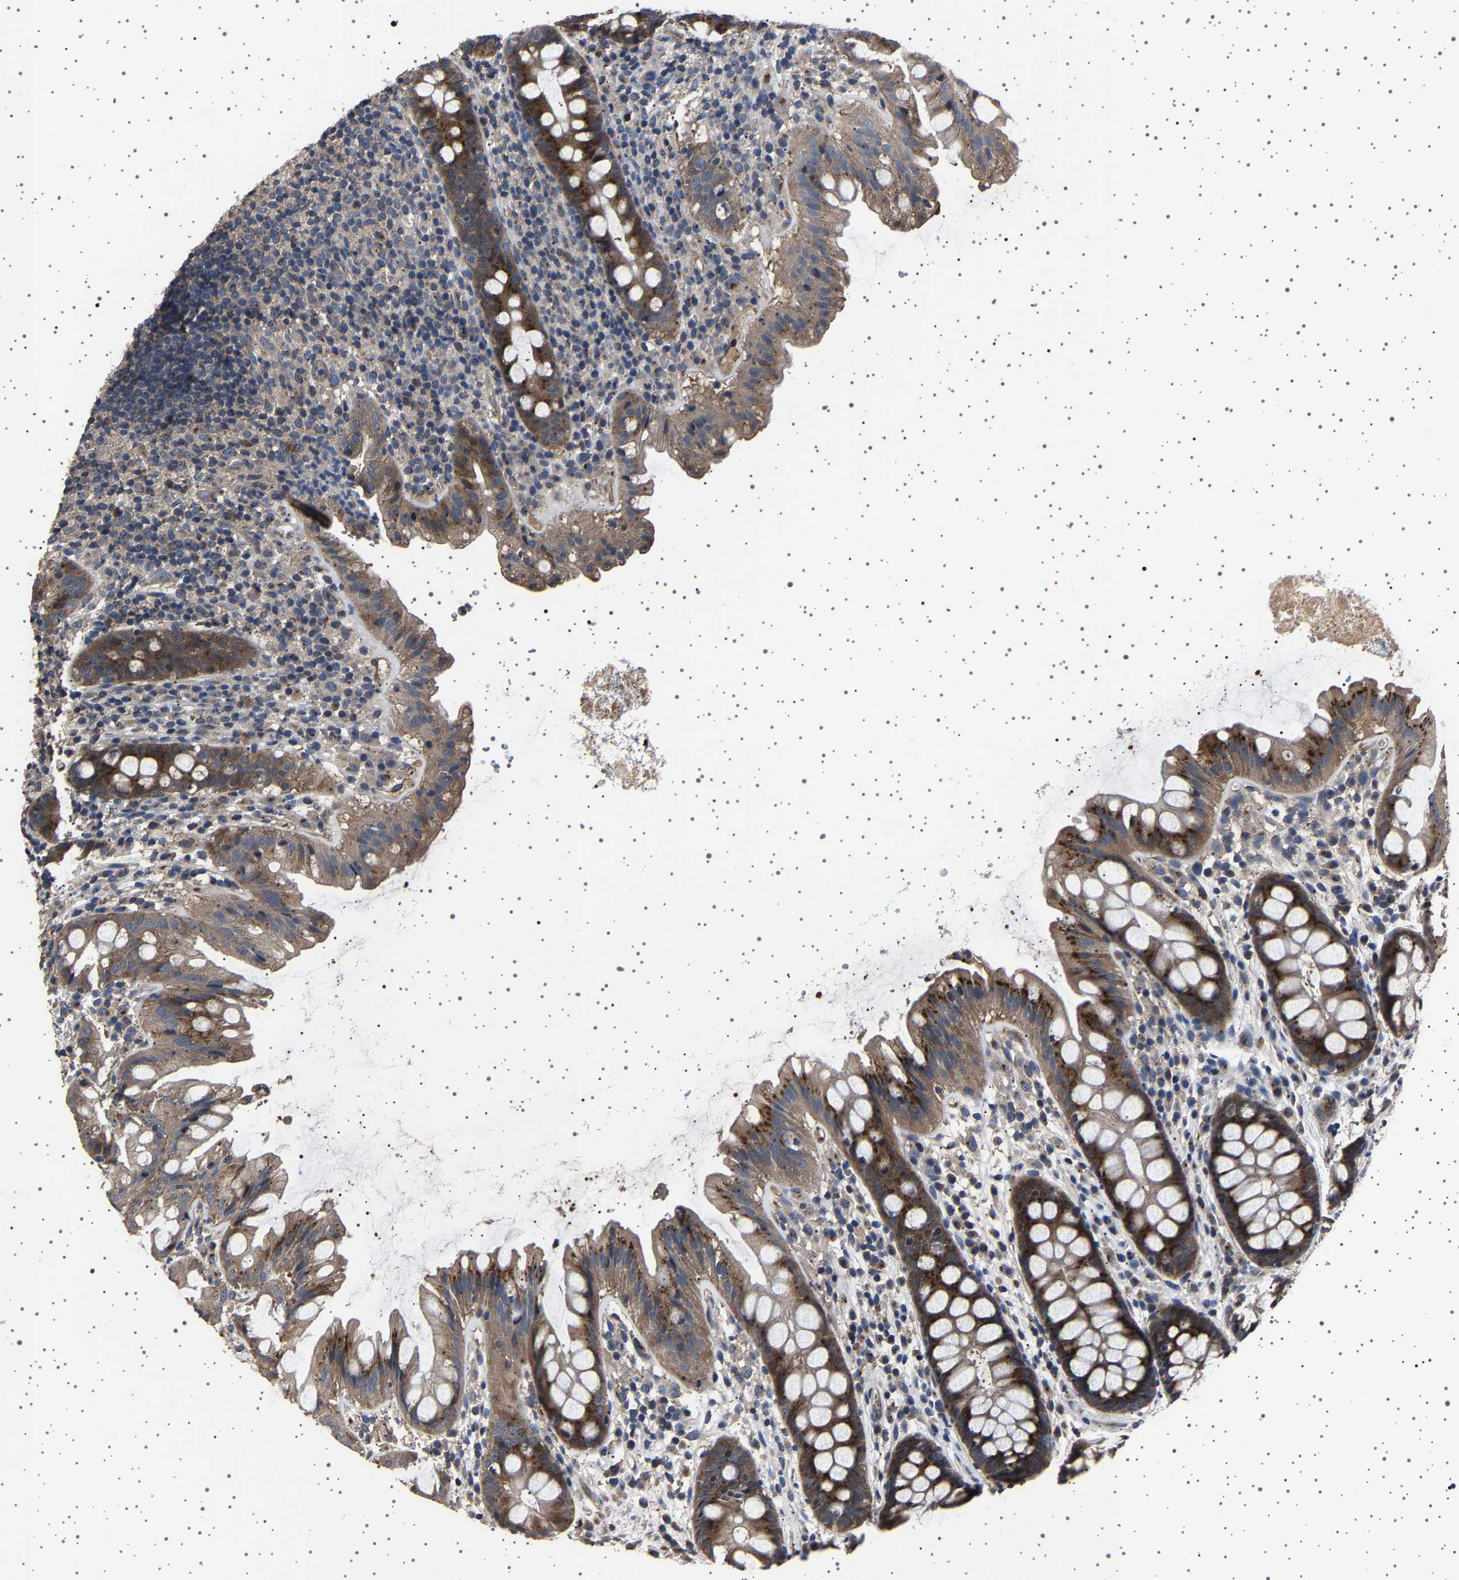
{"staining": {"intensity": "strong", "quantity": "25%-75%", "location": "cytoplasmic/membranous"}, "tissue": "rectum", "cell_type": "Glandular cells", "image_type": "normal", "snomed": [{"axis": "morphology", "description": "Normal tissue, NOS"}, {"axis": "topography", "description": "Rectum"}], "caption": "Brown immunohistochemical staining in benign human rectum reveals strong cytoplasmic/membranous staining in approximately 25%-75% of glandular cells. The protein is stained brown, and the nuclei are stained in blue (DAB IHC with brightfield microscopy, high magnification).", "gene": "NCKAP1", "patient": {"sex": "female", "age": 65}}